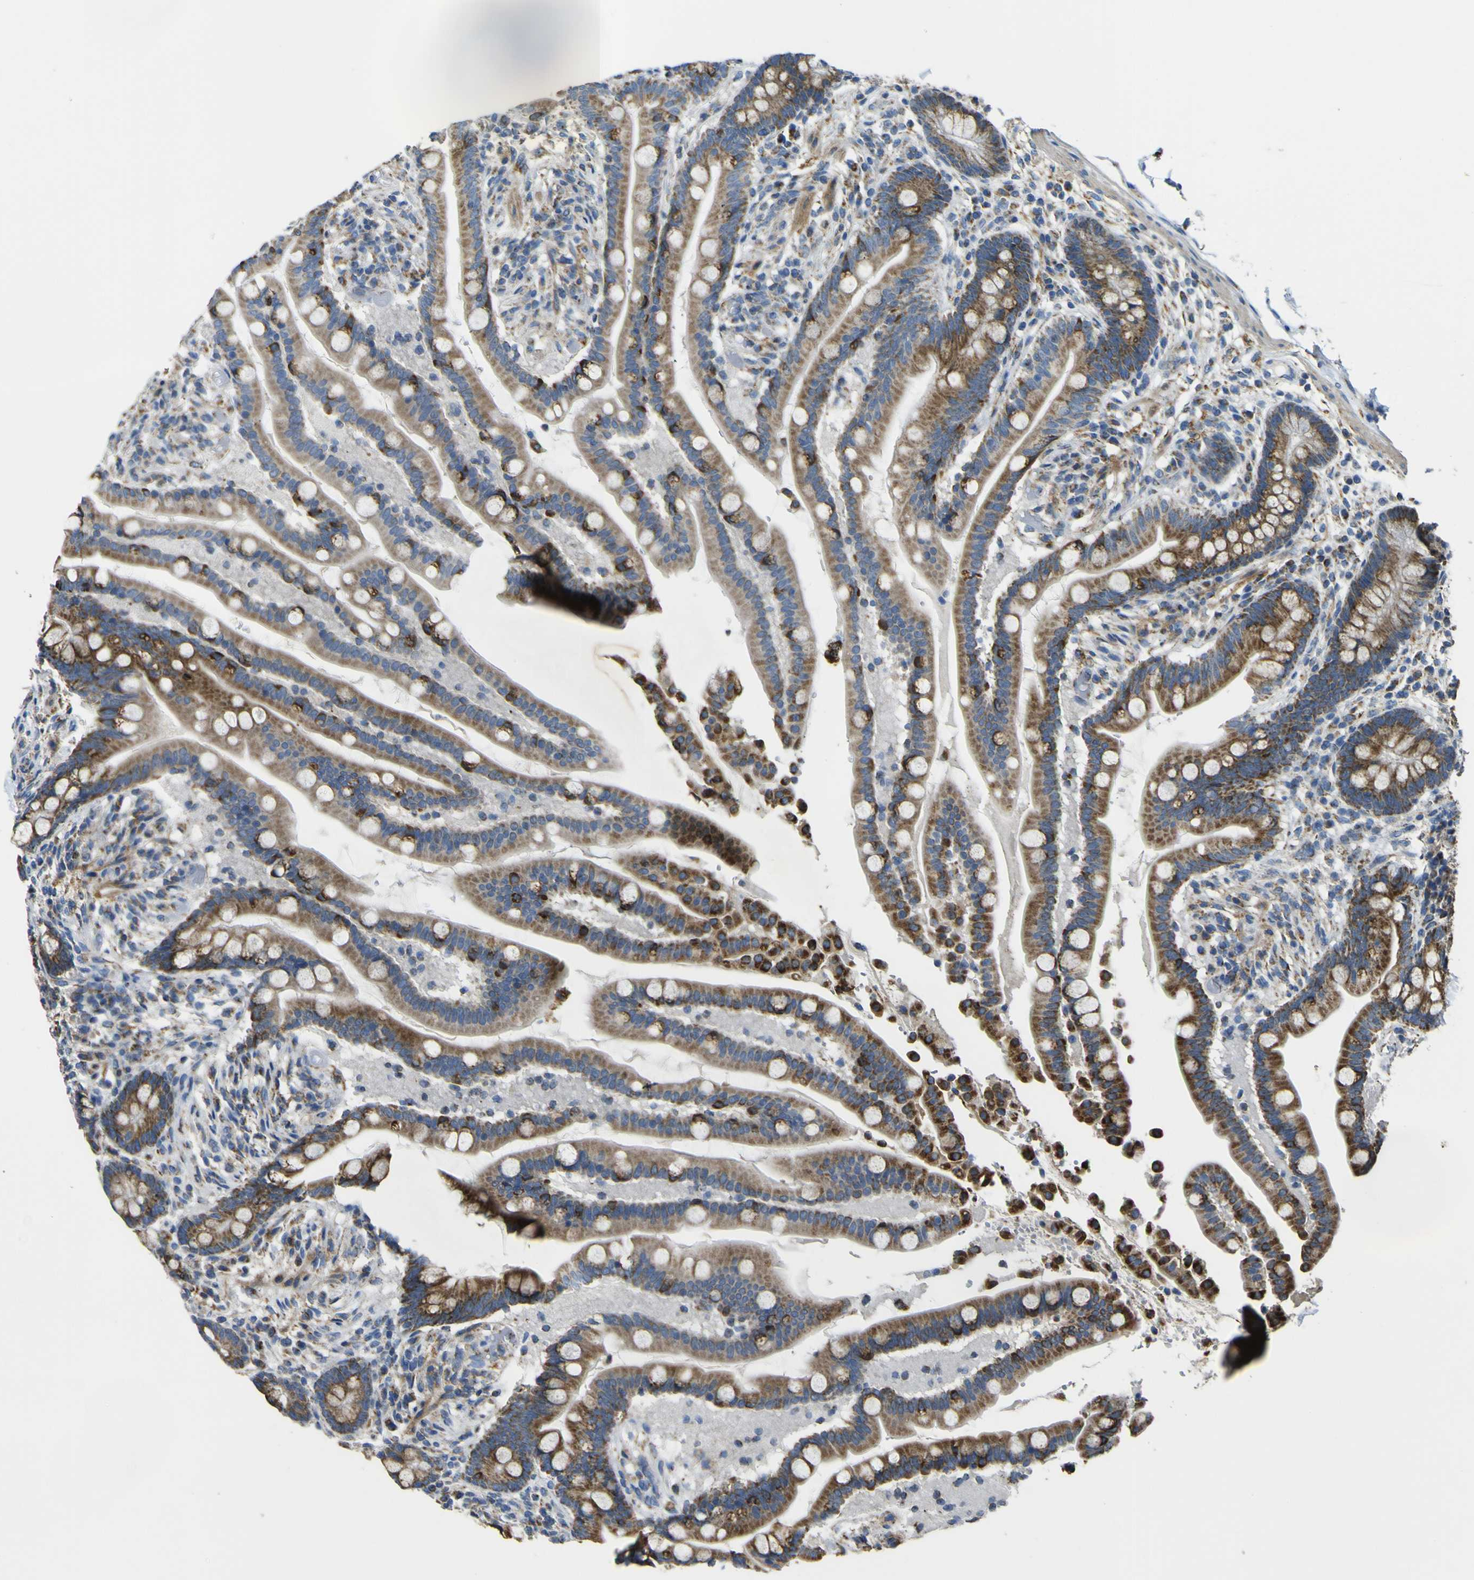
{"staining": {"intensity": "weak", "quantity": "<25%", "location": "cytoplasmic/membranous"}, "tissue": "colon", "cell_type": "Endothelial cells", "image_type": "normal", "snomed": [{"axis": "morphology", "description": "Normal tissue, NOS"}, {"axis": "topography", "description": "Colon"}], "caption": "Colon was stained to show a protein in brown. There is no significant staining in endothelial cells. (DAB (3,3'-diaminobenzidine) IHC visualized using brightfield microscopy, high magnification).", "gene": "ALDH18A1", "patient": {"sex": "male", "age": 73}}